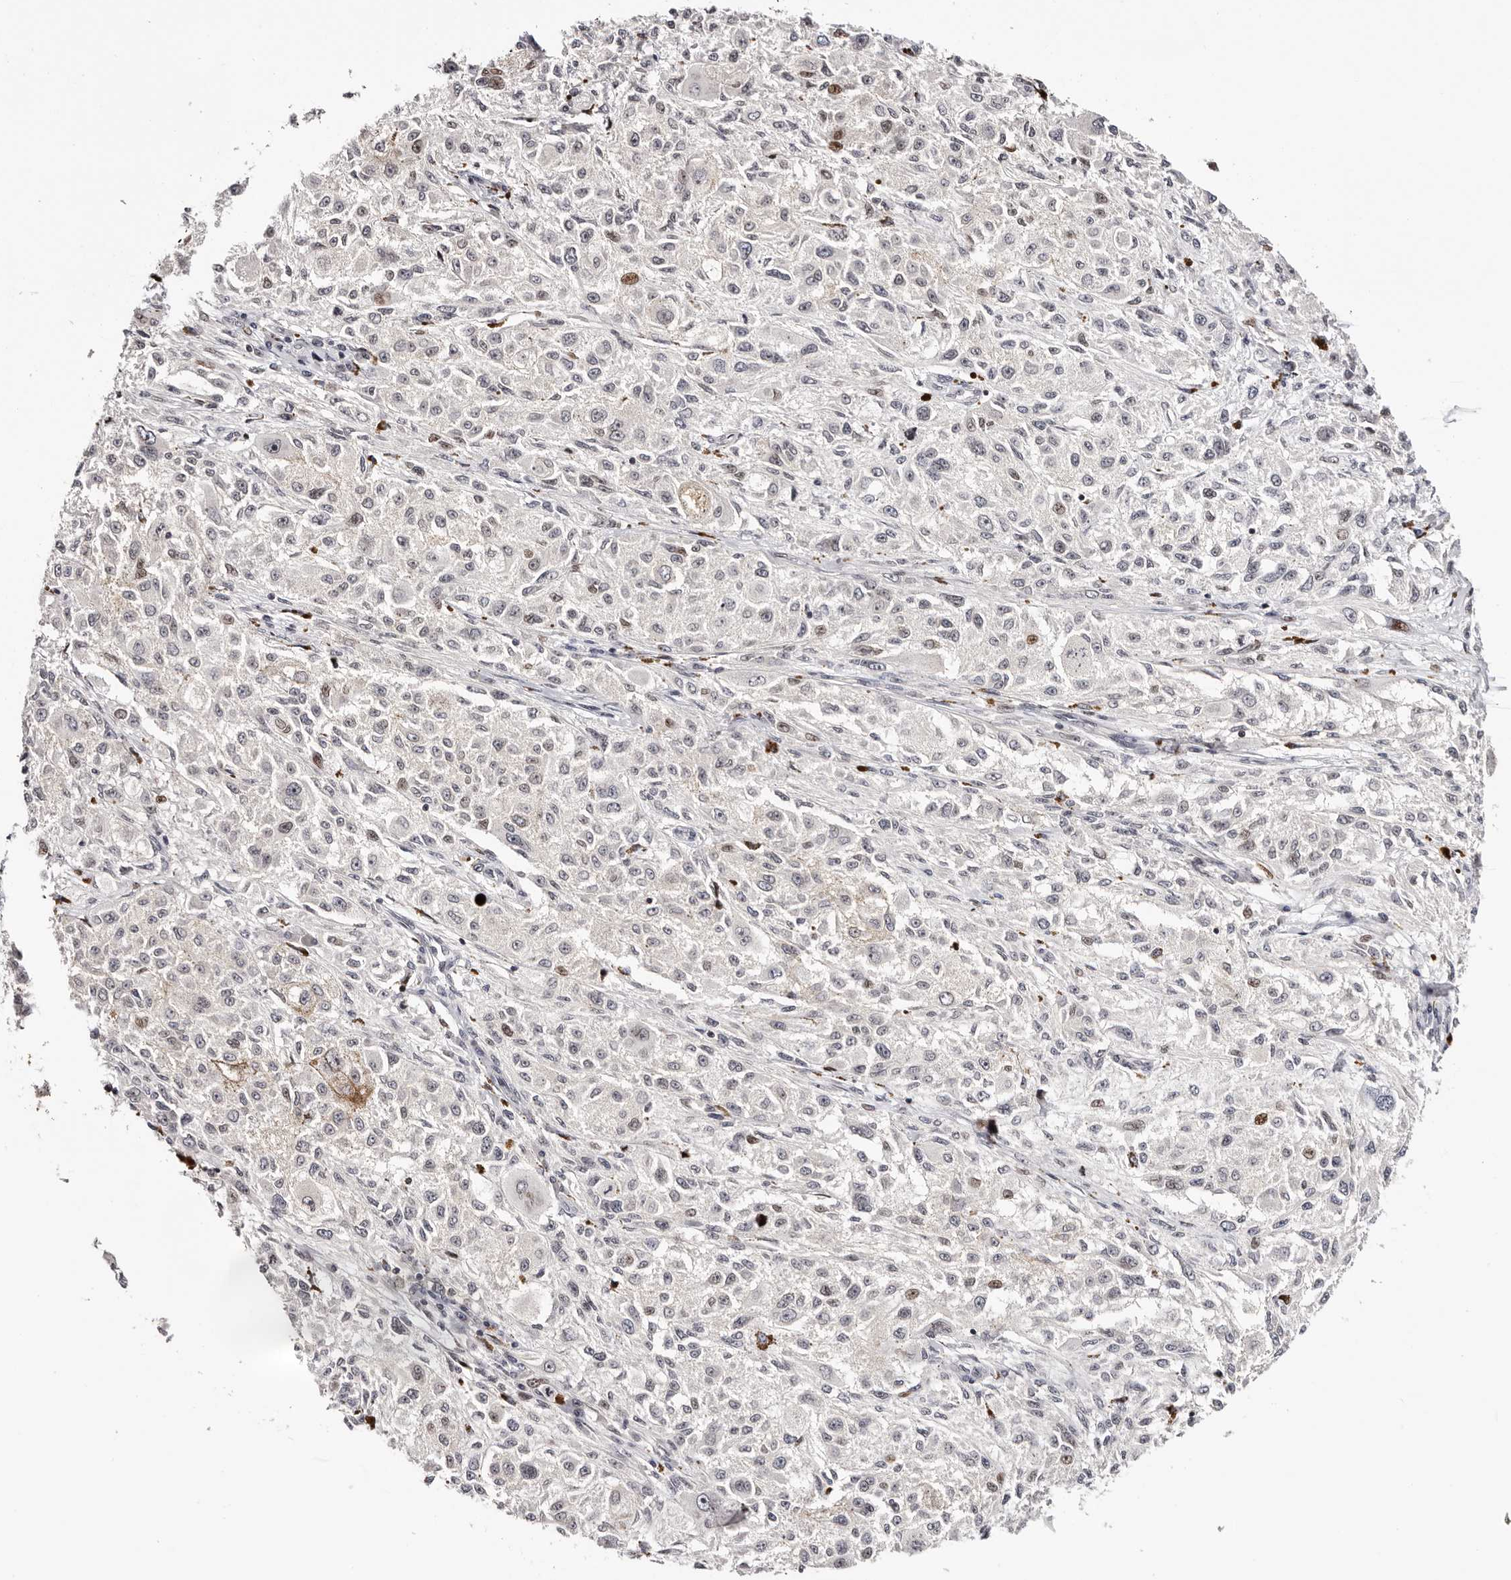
{"staining": {"intensity": "moderate", "quantity": "<25%", "location": "nuclear"}, "tissue": "melanoma", "cell_type": "Tumor cells", "image_type": "cancer", "snomed": [{"axis": "morphology", "description": "Necrosis, NOS"}, {"axis": "morphology", "description": "Malignant melanoma, NOS"}, {"axis": "topography", "description": "Skin"}], "caption": "Melanoma stained with a brown dye demonstrates moderate nuclear positive positivity in about <25% of tumor cells.", "gene": "NUP153", "patient": {"sex": "female", "age": 87}}